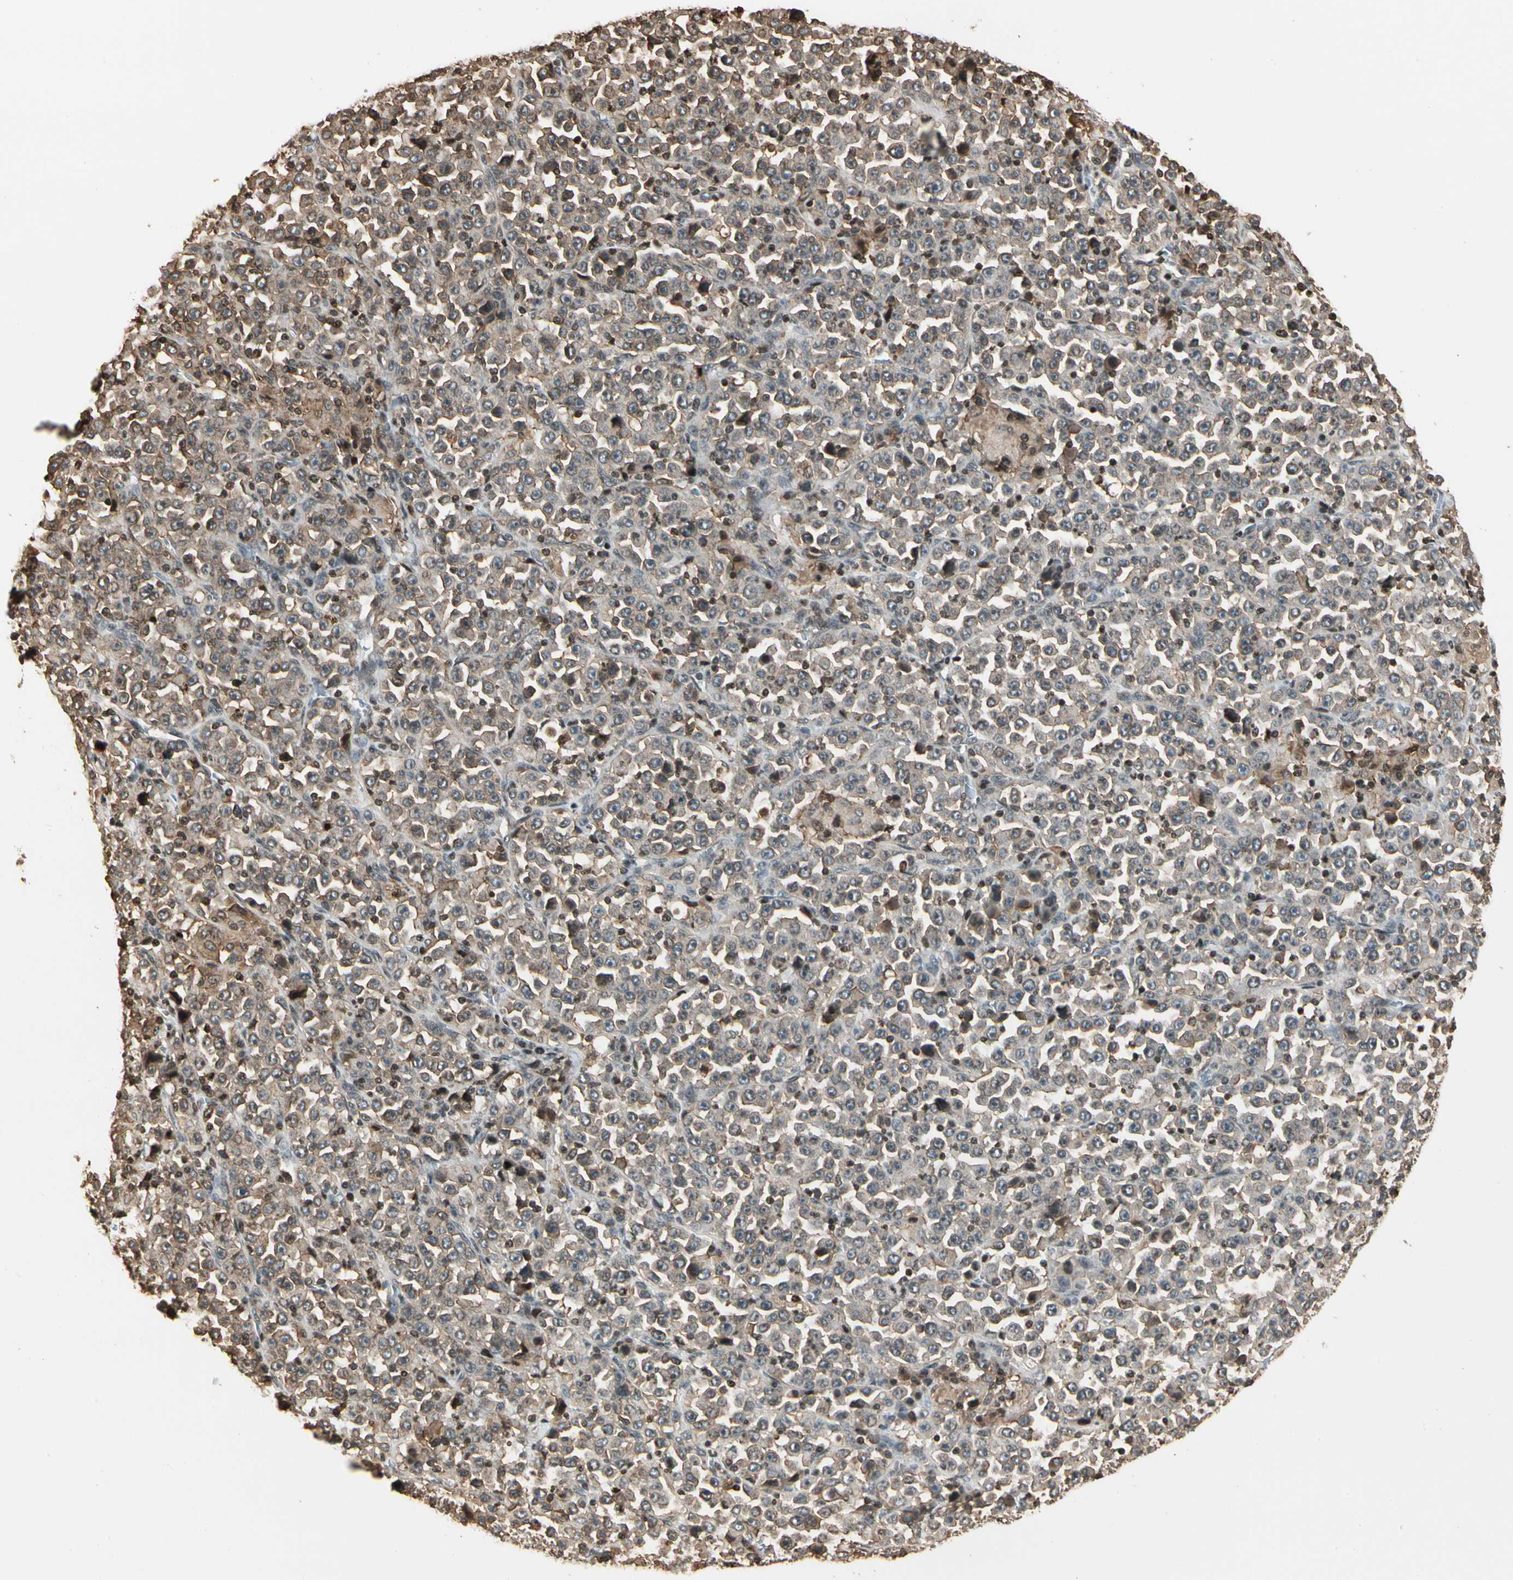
{"staining": {"intensity": "weak", "quantity": ">75%", "location": "cytoplasmic/membranous"}, "tissue": "stomach cancer", "cell_type": "Tumor cells", "image_type": "cancer", "snomed": [{"axis": "morphology", "description": "Normal tissue, NOS"}, {"axis": "morphology", "description": "Adenocarcinoma, NOS"}, {"axis": "topography", "description": "Stomach, upper"}, {"axis": "topography", "description": "Stomach"}], "caption": "Immunohistochemistry photomicrograph of stomach adenocarcinoma stained for a protein (brown), which shows low levels of weak cytoplasmic/membranous positivity in about >75% of tumor cells.", "gene": "FER", "patient": {"sex": "male", "age": 59}}